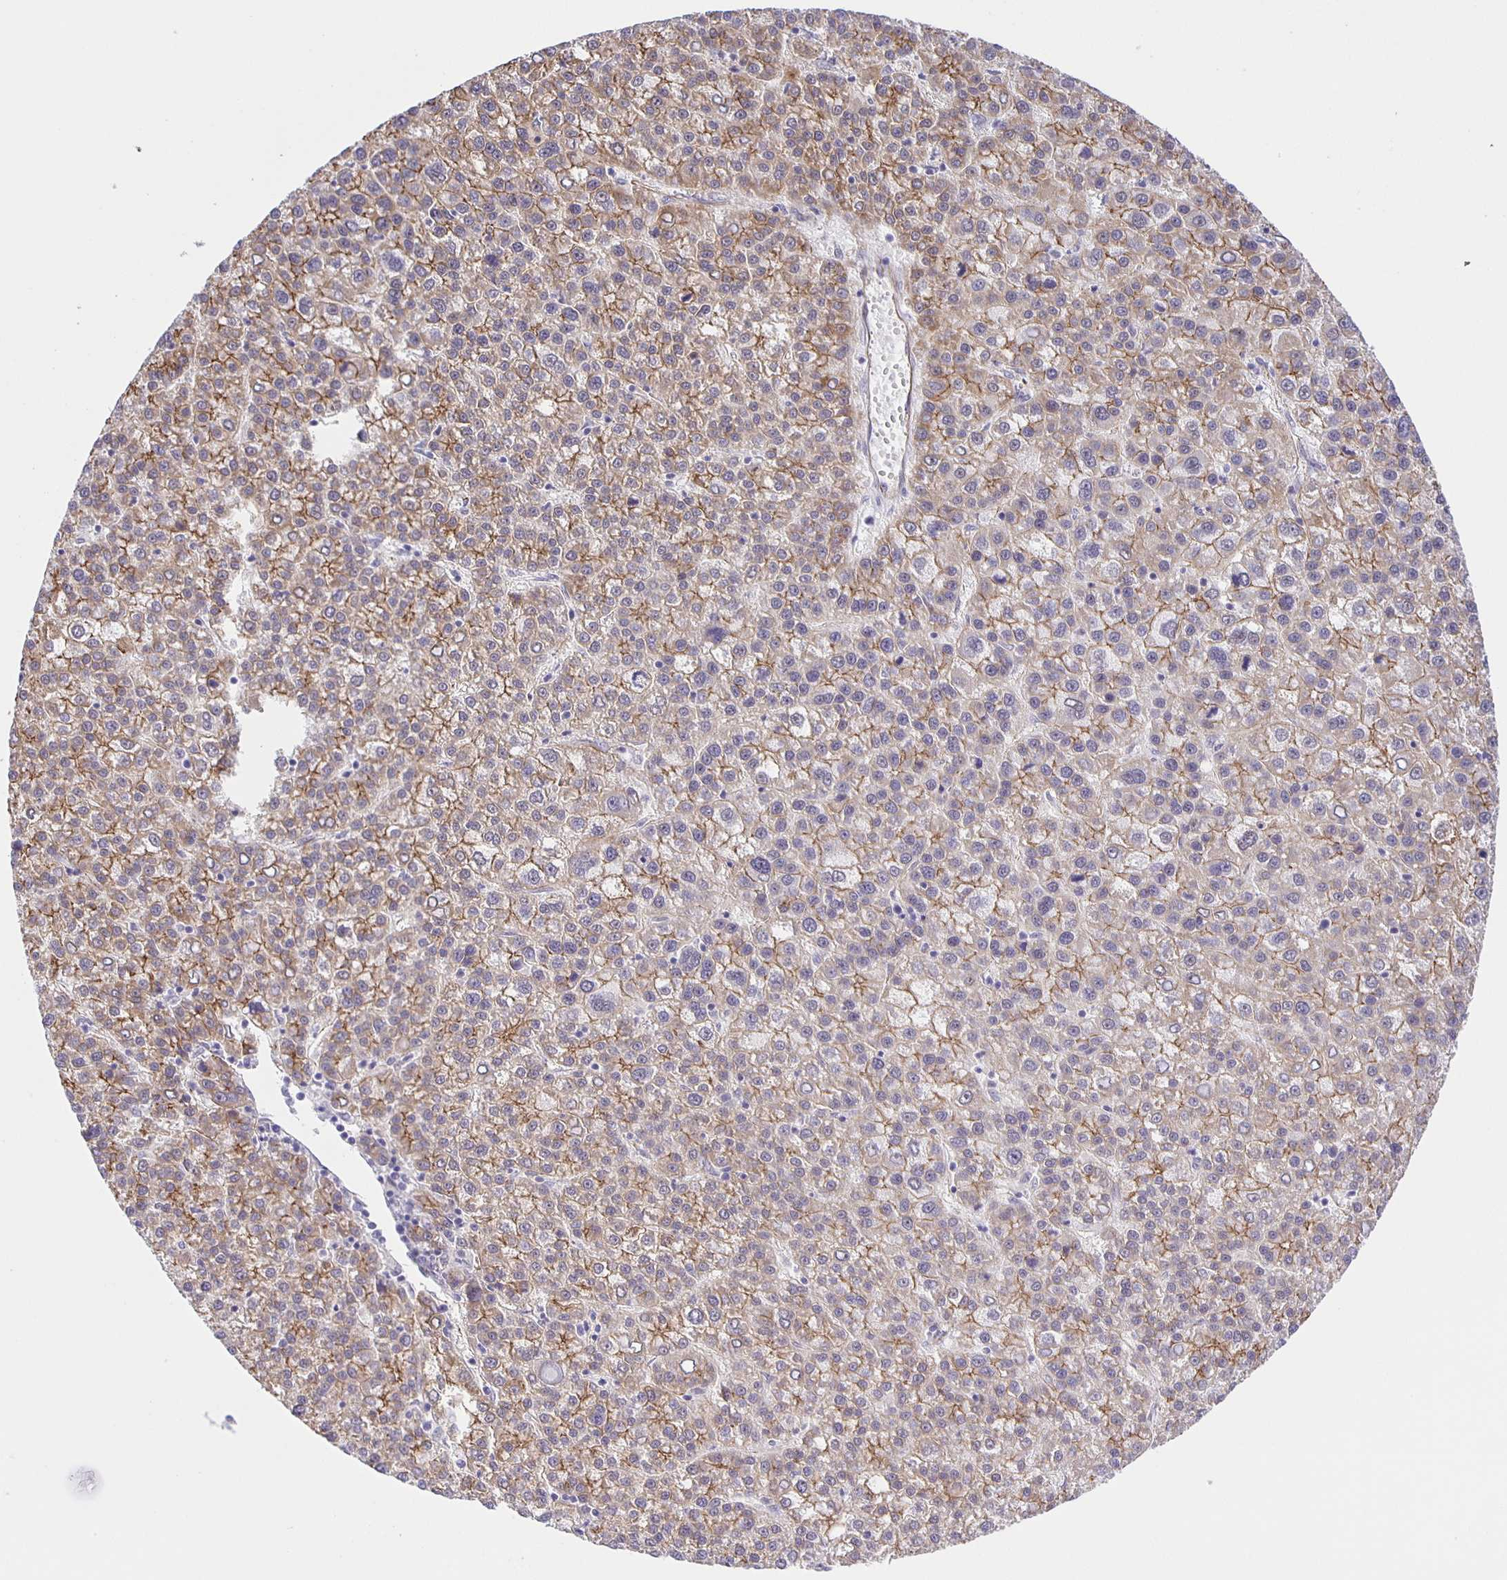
{"staining": {"intensity": "moderate", "quantity": "25%-75%", "location": "cytoplasmic/membranous"}, "tissue": "liver cancer", "cell_type": "Tumor cells", "image_type": "cancer", "snomed": [{"axis": "morphology", "description": "Carcinoma, Hepatocellular, NOS"}, {"axis": "topography", "description": "Liver"}], "caption": "Liver cancer (hepatocellular carcinoma) stained with immunohistochemistry (IHC) reveals moderate cytoplasmic/membranous positivity in approximately 25%-75% of tumor cells.", "gene": "JMJD4", "patient": {"sex": "female", "age": 58}}